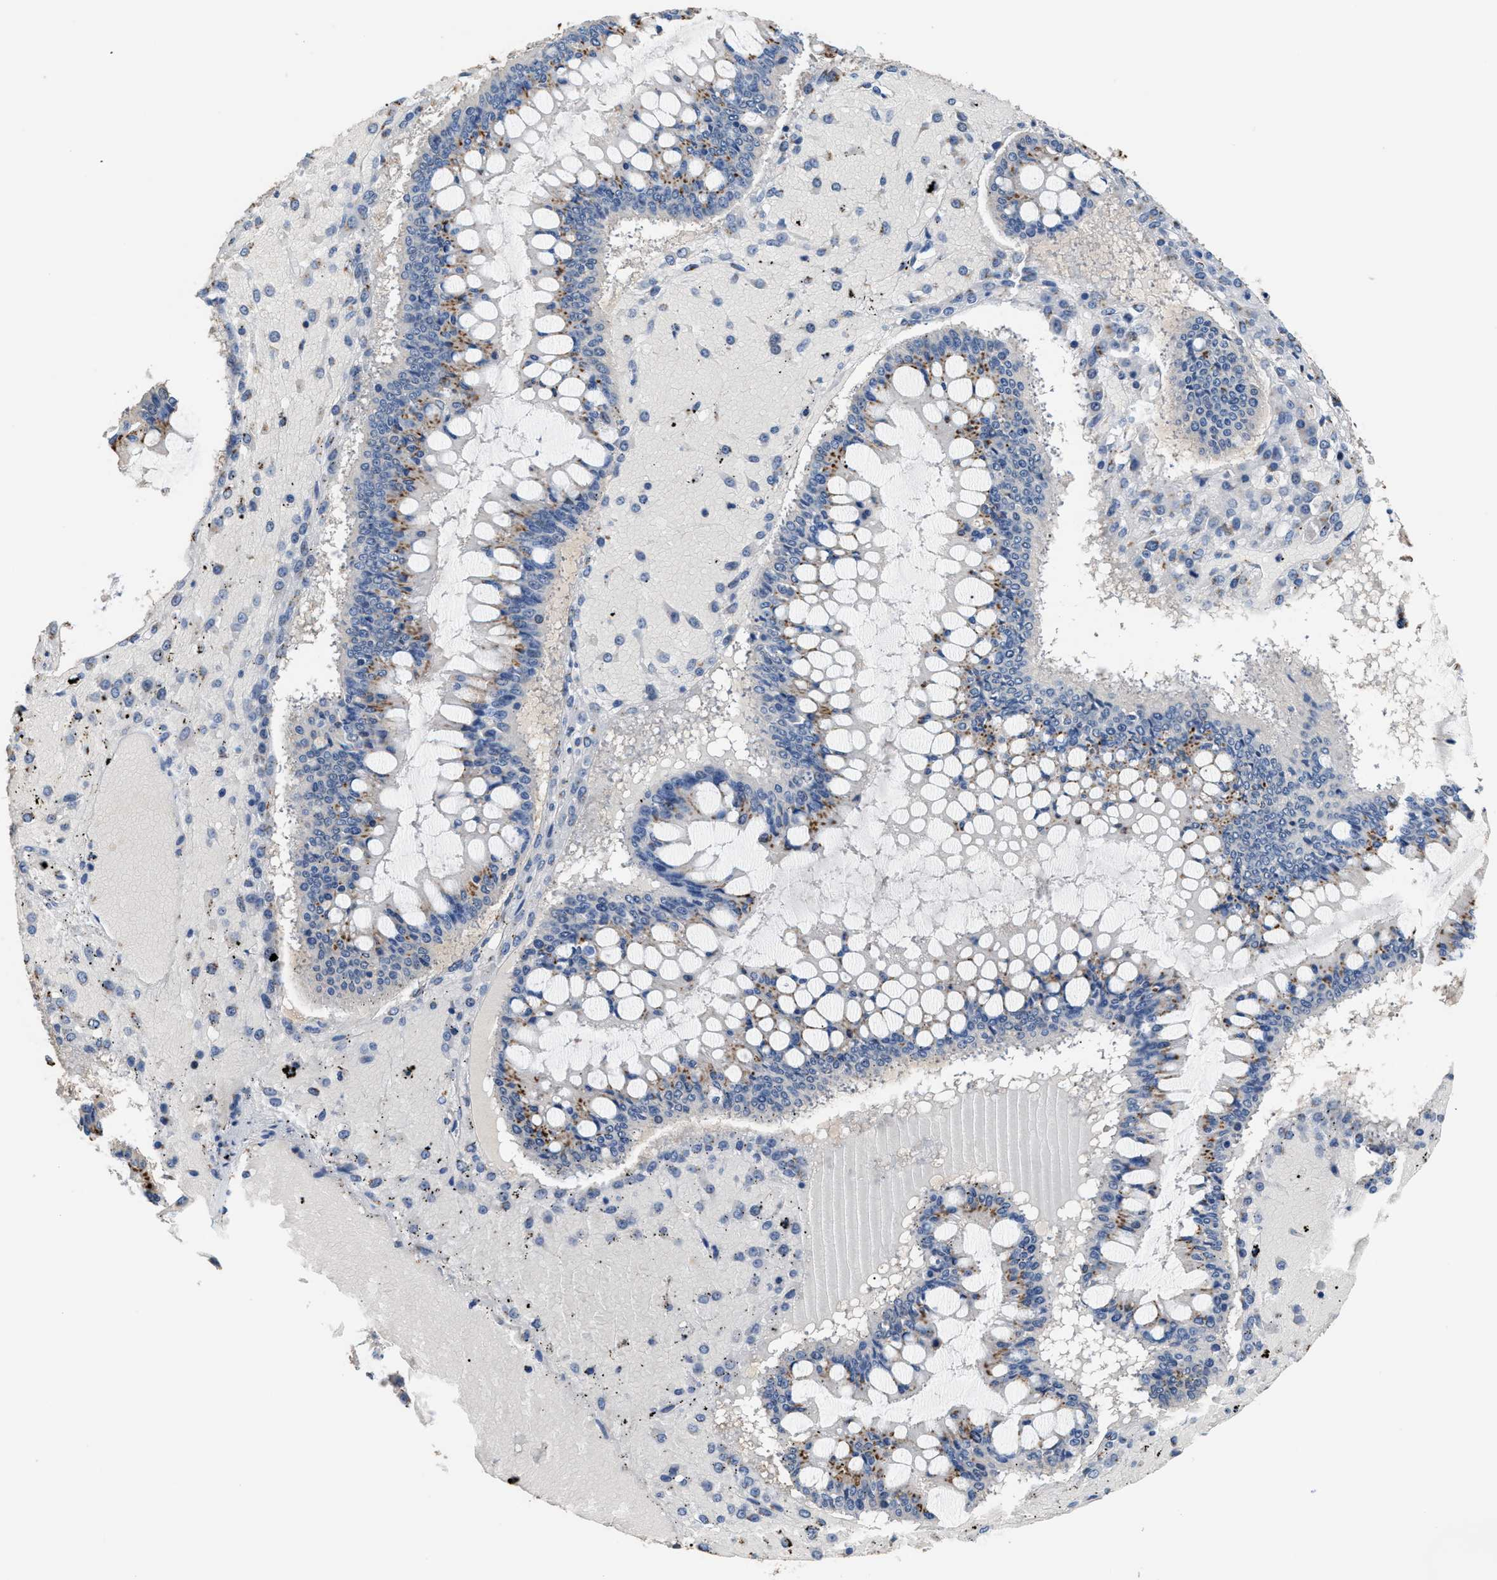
{"staining": {"intensity": "moderate", "quantity": "25%-75%", "location": "cytoplasmic/membranous"}, "tissue": "ovarian cancer", "cell_type": "Tumor cells", "image_type": "cancer", "snomed": [{"axis": "morphology", "description": "Cystadenocarcinoma, mucinous, NOS"}, {"axis": "topography", "description": "Ovary"}], "caption": "Immunohistochemical staining of ovarian mucinous cystadenocarcinoma exhibits medium levels of moderate cytoplasmic/membranous expression in approximately 25%-75% of tumor cells.", "gene": "GOLM1", "patient": {"sex": "female", "age": 73}}